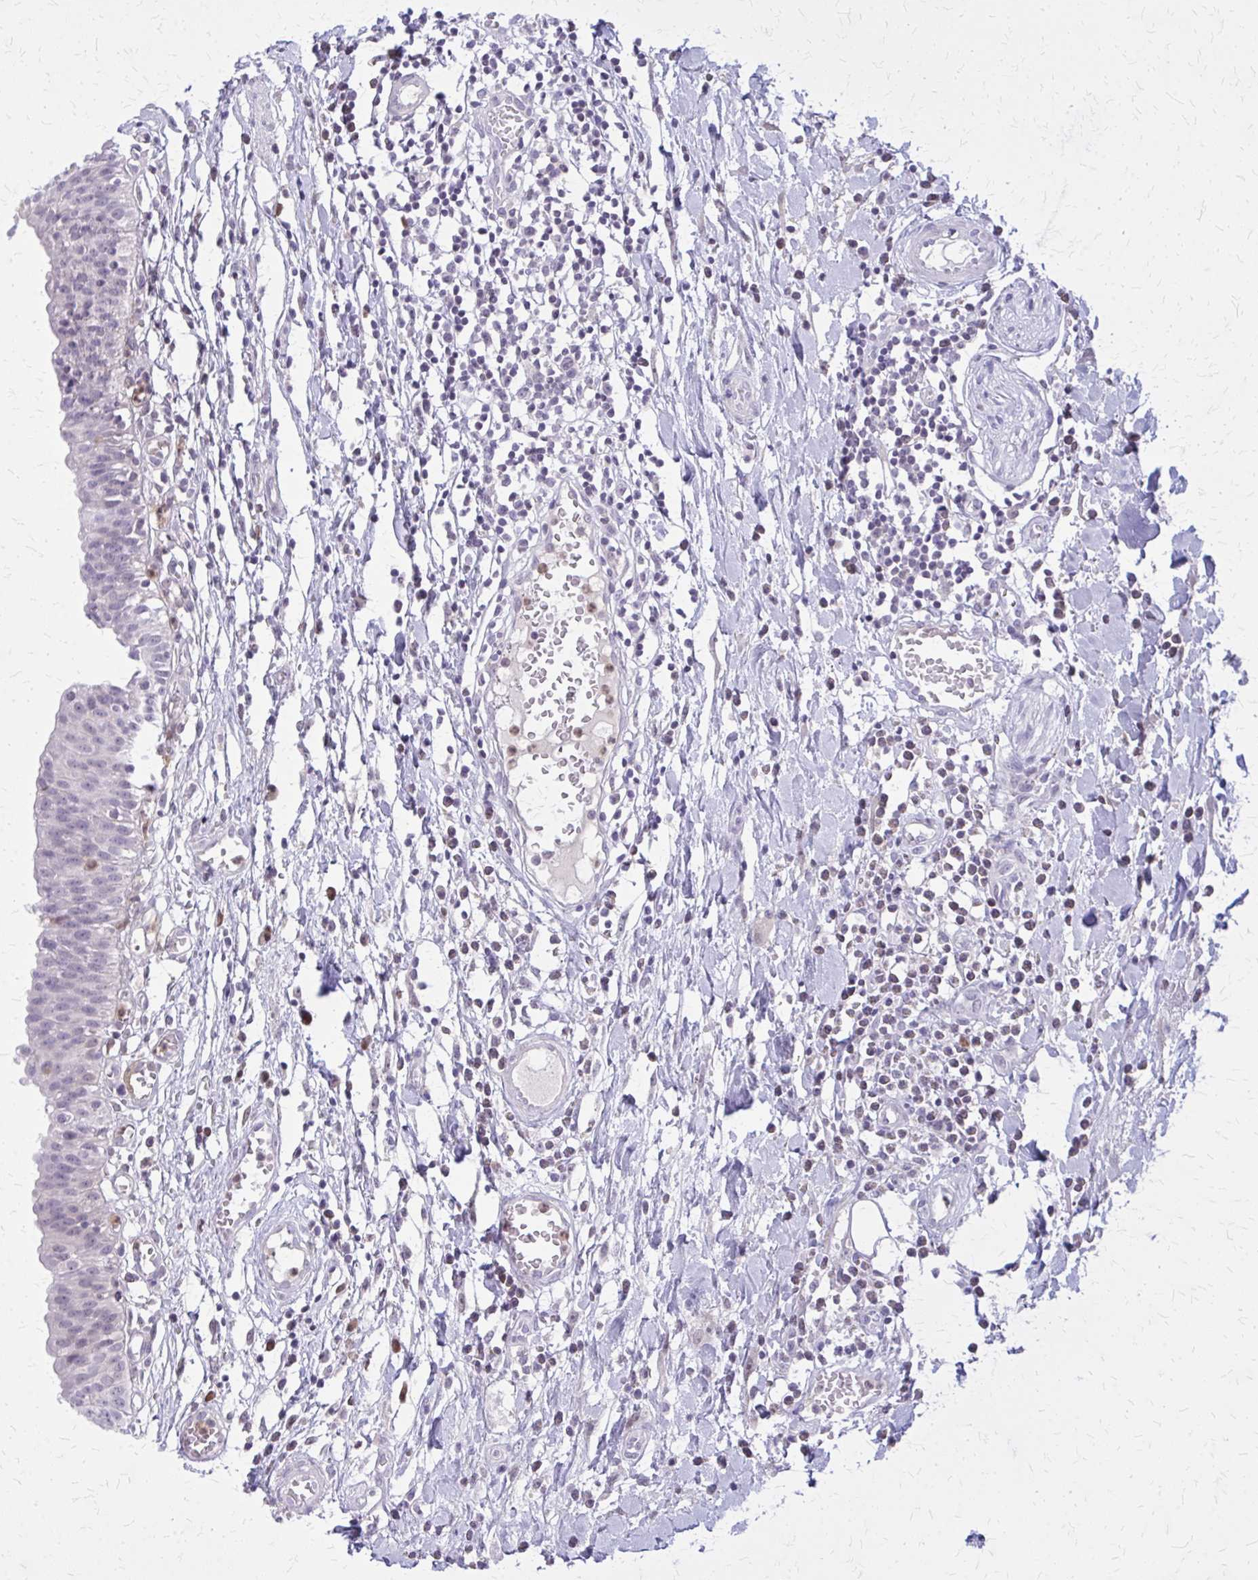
{"staining": {"intensity": "negative", "quantity": "none", "location": "none"}, "tissue": "urinary bladder", "cell_type": "Urothelial cells", "image_type": "normal", "snomed": [{"axis": "morphology", "description": "Normal tissue, NOS"}, {"axis": "topography", "description": "Urinary bladder"}], "caption": "Immunohistochemistry image of normal urinary bladder: human urinary bladder stained with DAB (3,3'-diaminobenzidine) reveals no significant protein positivity in urothelial cells. (DAB (3,3'-diaminobenzidine) immunohistochemistry (IHC) visualized using brightfield microscopy, high magnification).", "gene": "GLRX", "patient": {"sex": "male", "age": 64}}